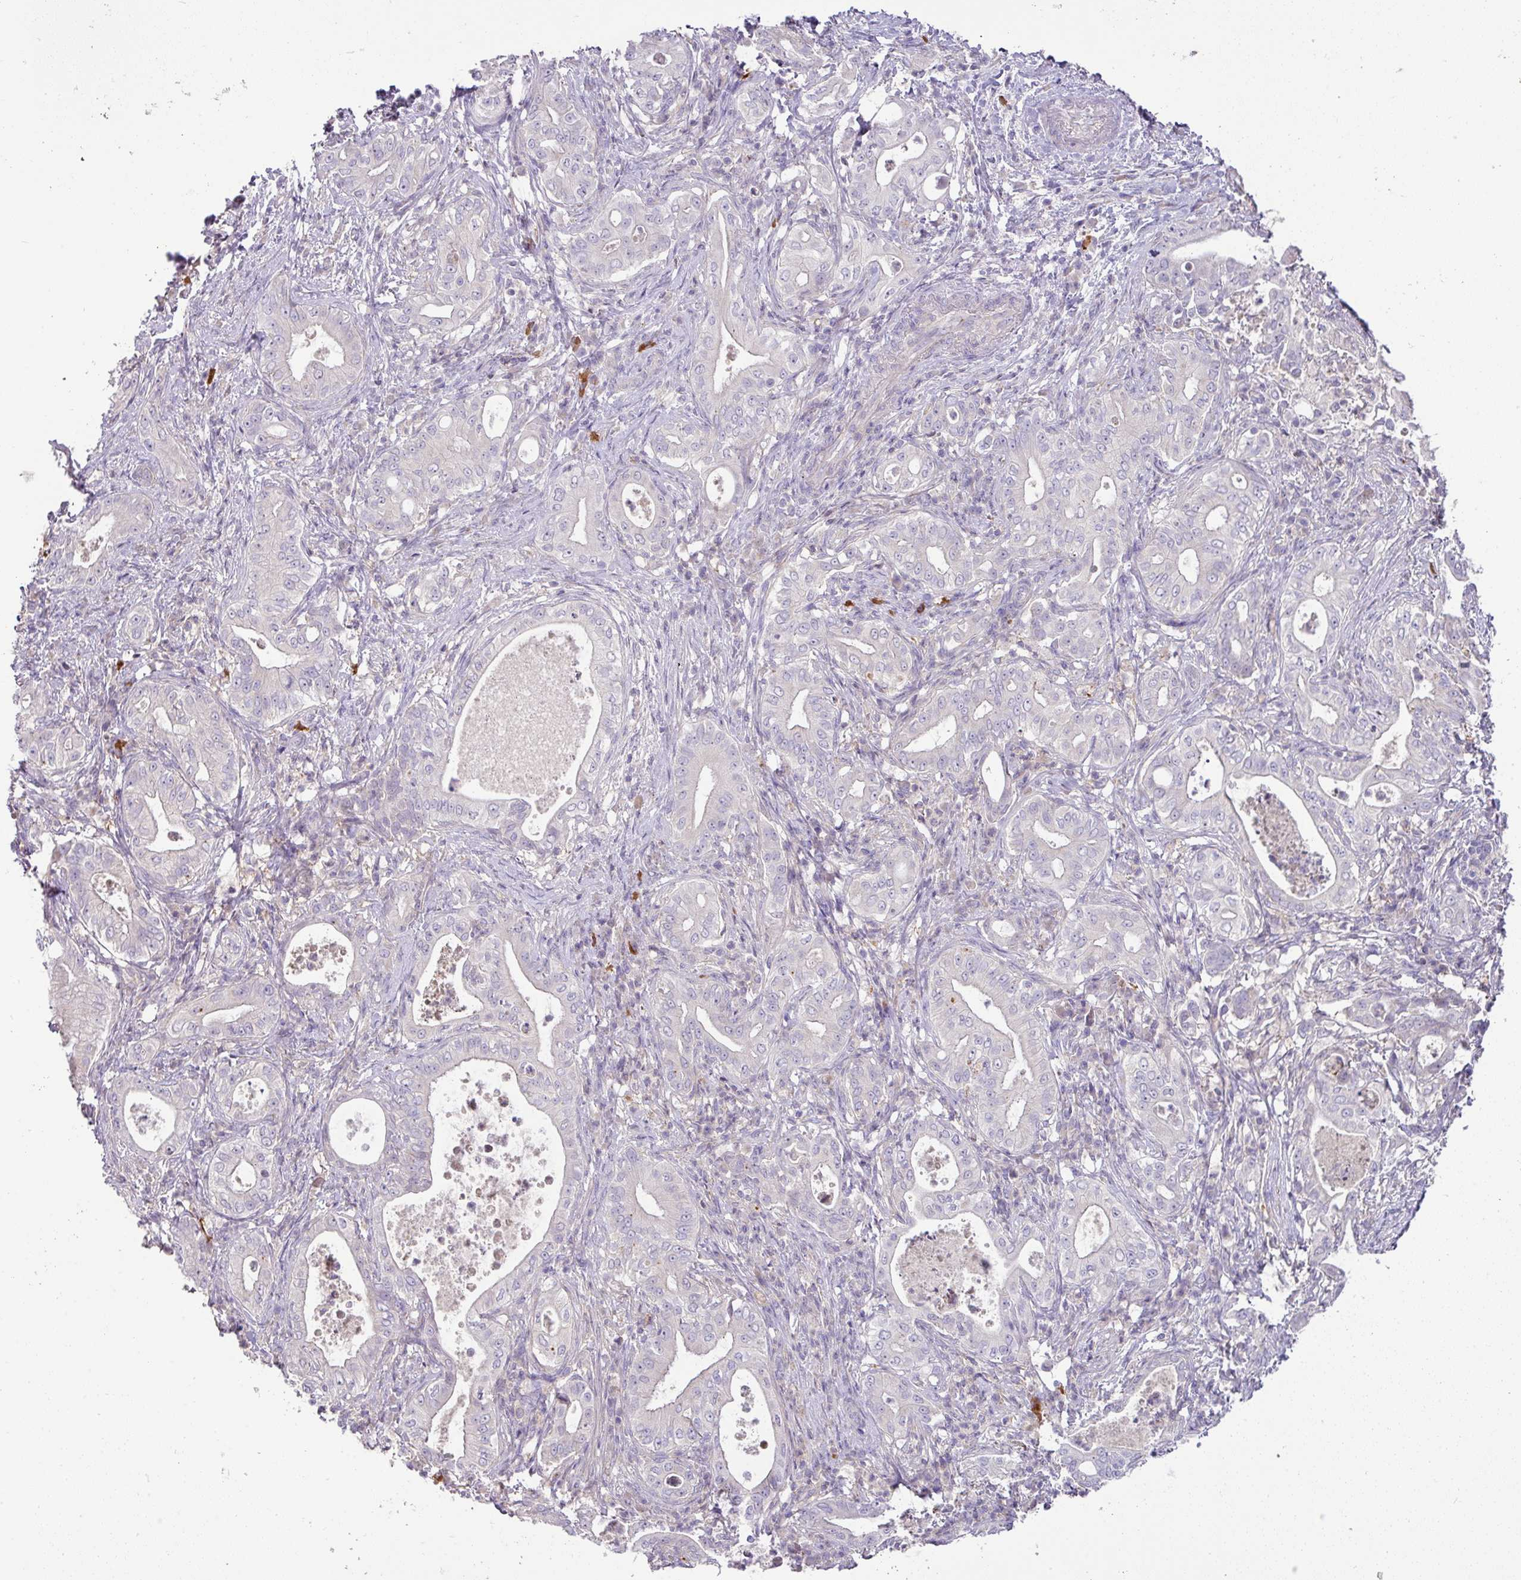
{"staining": {"intensity": "negative", "quantity": "none", "location": "none"}, "tissue": "pancreatic cancer", "cell_type": "Tumor cells", "image_type": "cancer", "snomed": [{"axis": "morphology", "description": "Adenocarcinoma, NOS"}, {"axis": "topography", "description": "Pancreas"}], "caption": "Pancreatic cancer was stained to show a protein in brown. There is no significant staining in tumor cells.", "gene": "HOXC13", "patient": {"sex": "male", "age": 71}}